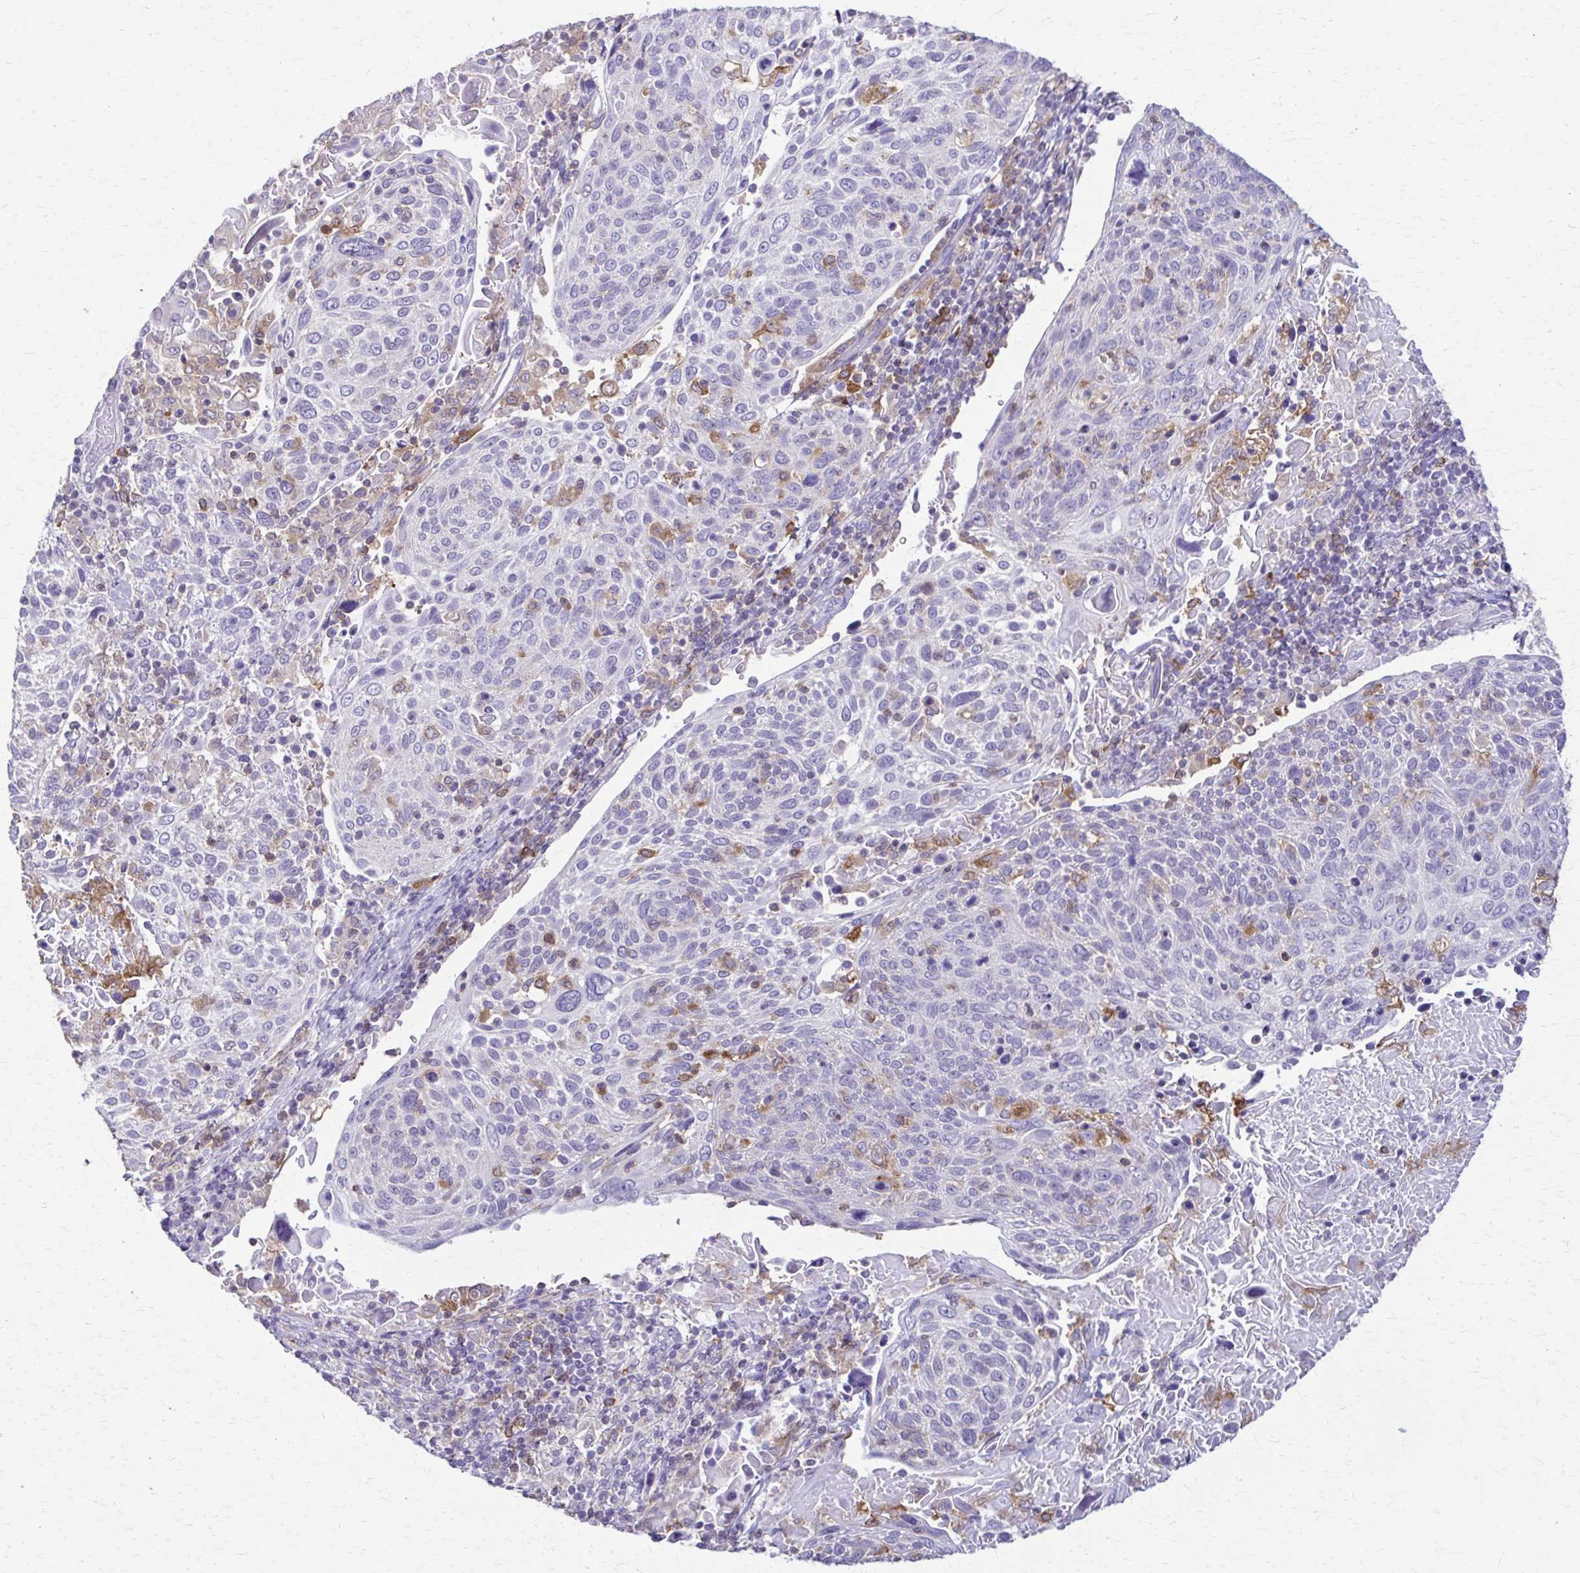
{"staining": {"intensity": "negative", "quantity": "none", "location": "none"}, "tissue": "cervical cancer", "cell_type": "Tumor cells", "image_type": "cancer", "snomed": [{"axis": "morphology", "description": "Squamous cell carcinoma, NOS"}, {"axis": "topography", "description": "Cervix"}], "caption": "High power microscopy image of an IHC photomicrograph of cervical squamous cell carcinoma, revealing no significant staining in tumor cells.", "gene": "PIK3AP1", "patient": {"sex": "female", "age": 61}}